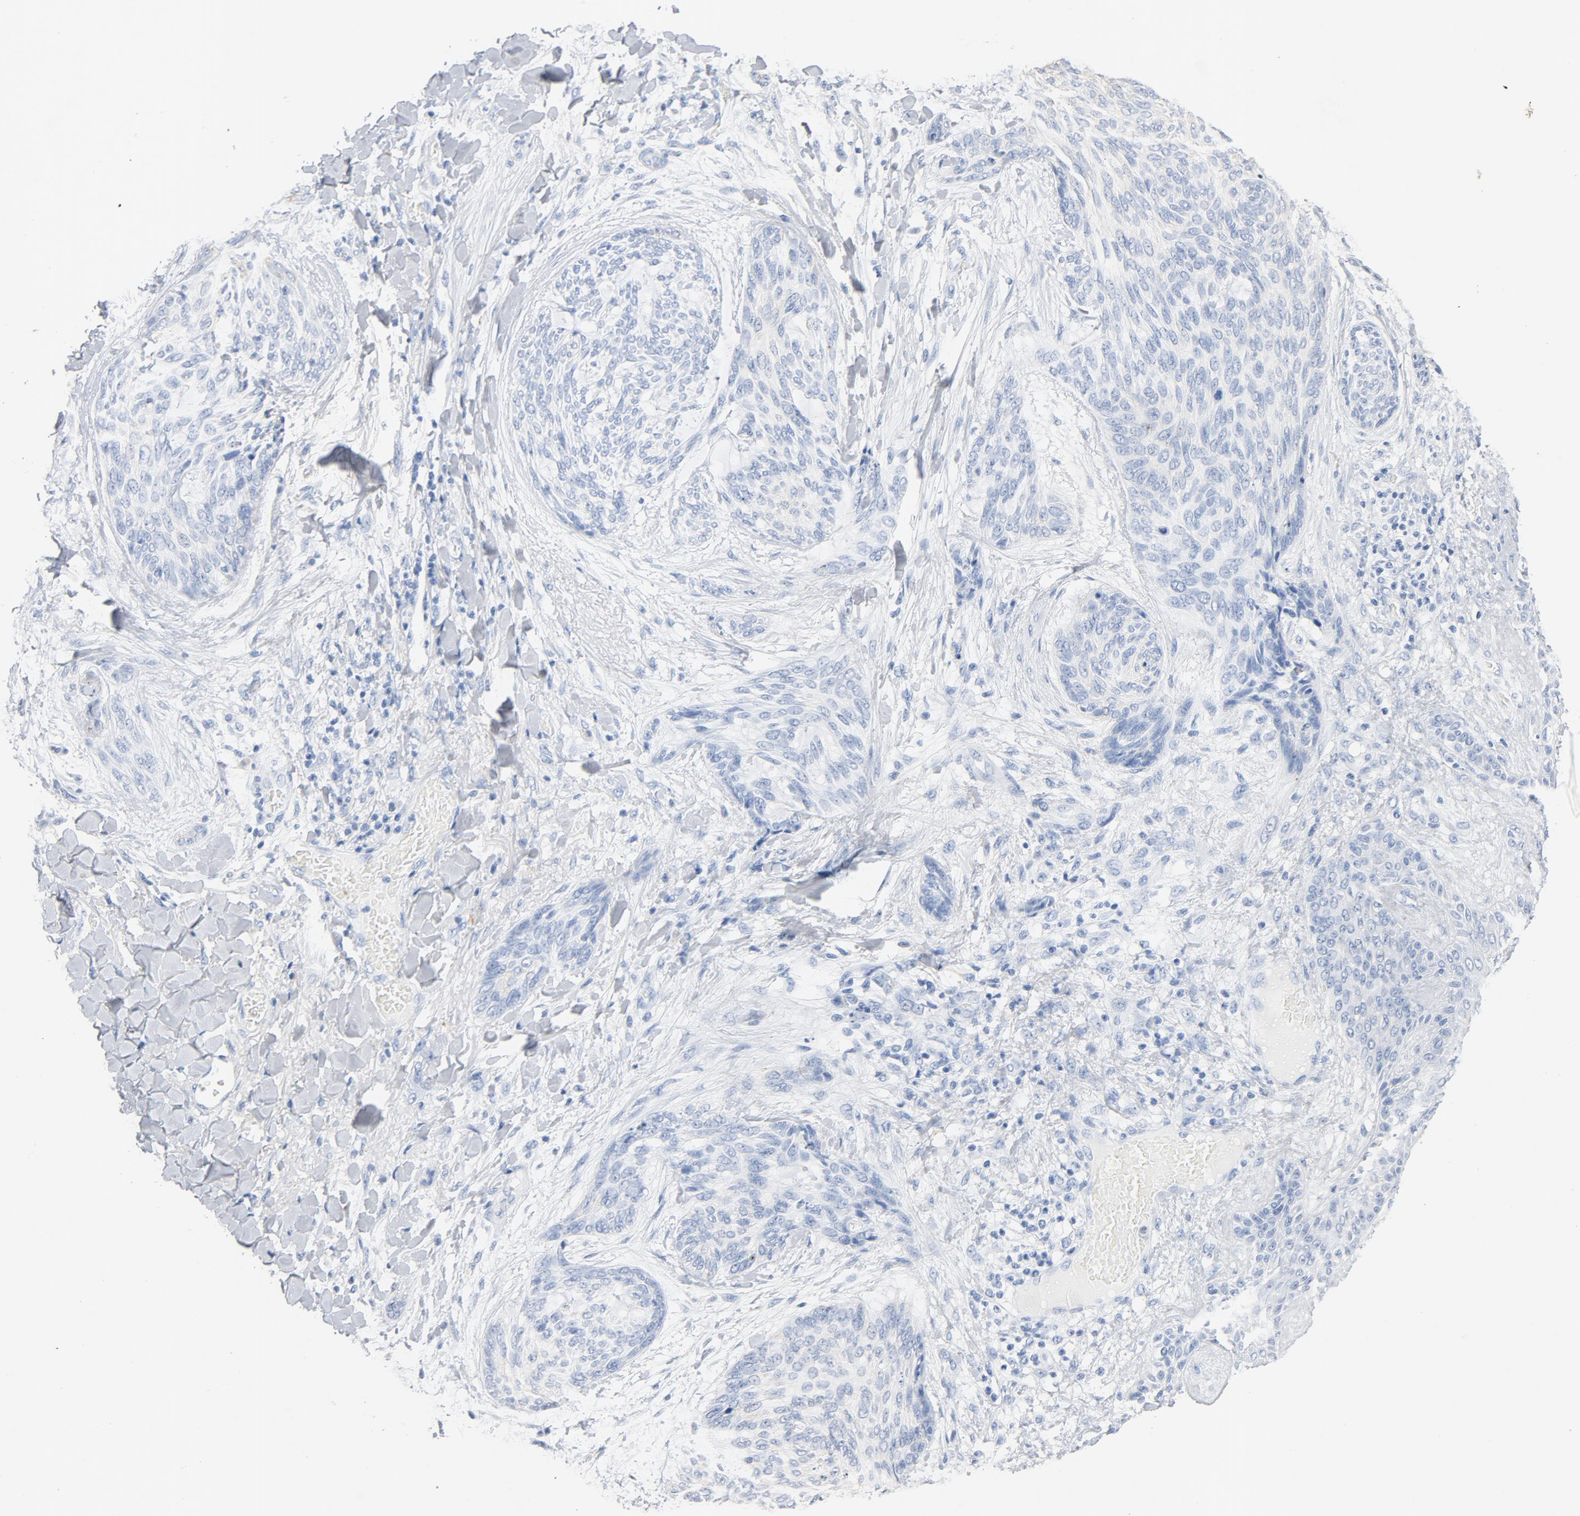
{"staining": {"intensity": "negative", "quantity": "none", "location": "none"}, "tissue": "skin cancer", "cell_type": "Tumor cells", "image_type": "cancer", "snomed": [{"axis": "morphology", "description": "Normal tissue, NOS"}, {"axis": "morphology", "description": "Basal cell carcinoma"}, {"axis": "topography", "description": "Skin"}], "caption": "A high-resolution histopathology image shows IHC staining of skin cancer (basal cell carcinoma), which exhibits no significant positivity in tumor cells. (DAB (3,3'-diaminobenzidine) IHC visualized using brightfield microscopy, high magnification).", "gene": "PTPRB", "patient": {"sex": "female", "age": 71}}